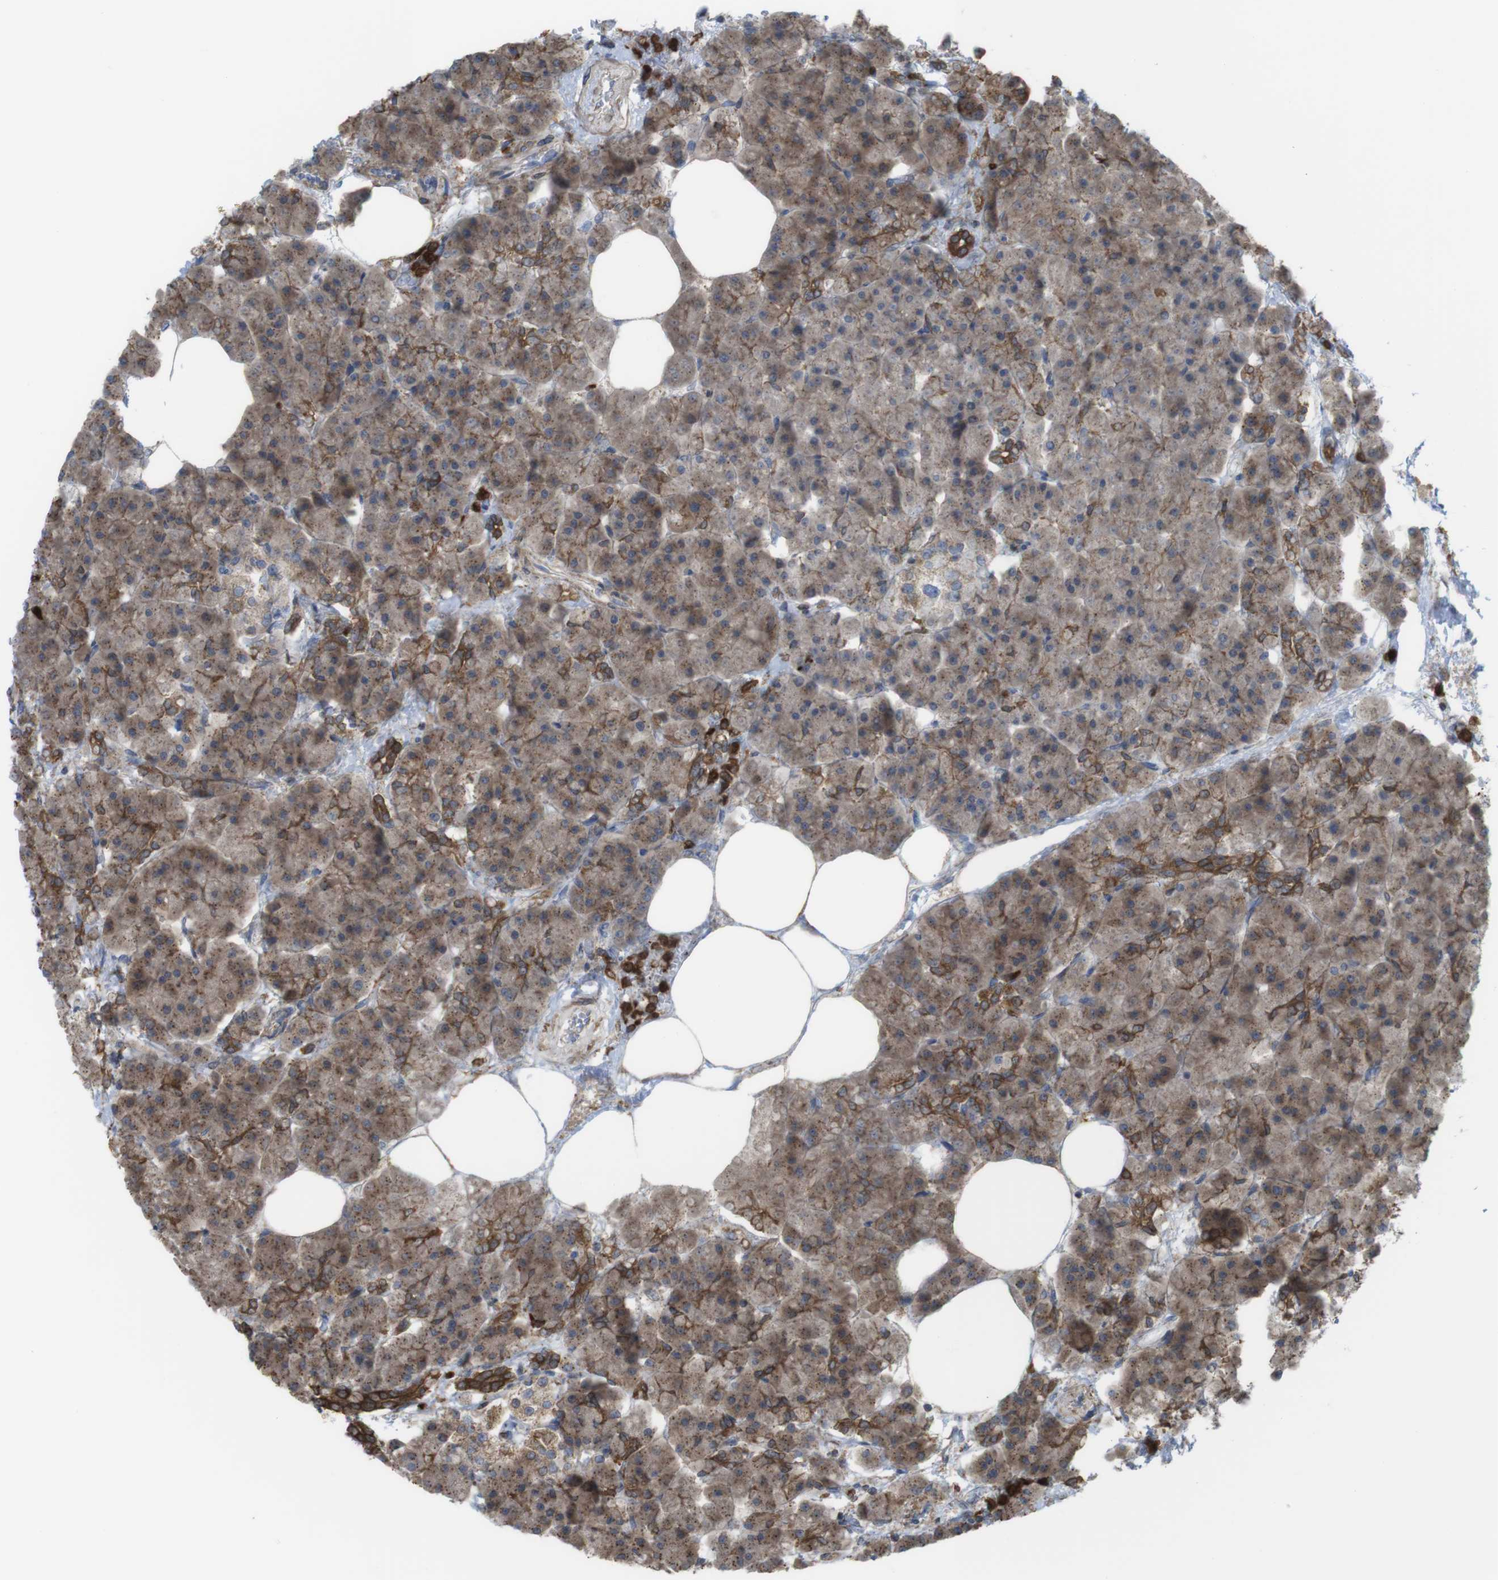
{"staining": {"intensity": "moderate", "quantity": ">75%", "location": "cytoplasmic/membranous"}, "tissue": "pancreas", "cell_type": "Exocrine glandular cells", "image_type": "normal", "snomed": [{"axis": "morphology", "description": "Normal tissue, NOS"}, {"axis": "topography", "description": "Pancreas"}], "caption": "Immunohistochemical staining of normal pancreas exhibits >75% levels of moderate cytoplasmic/membranous protein expression in approximately >75% of exocrine glandular cells.", "gene": "PRKCD", "patient": {"sex": "female", "age": 70}}